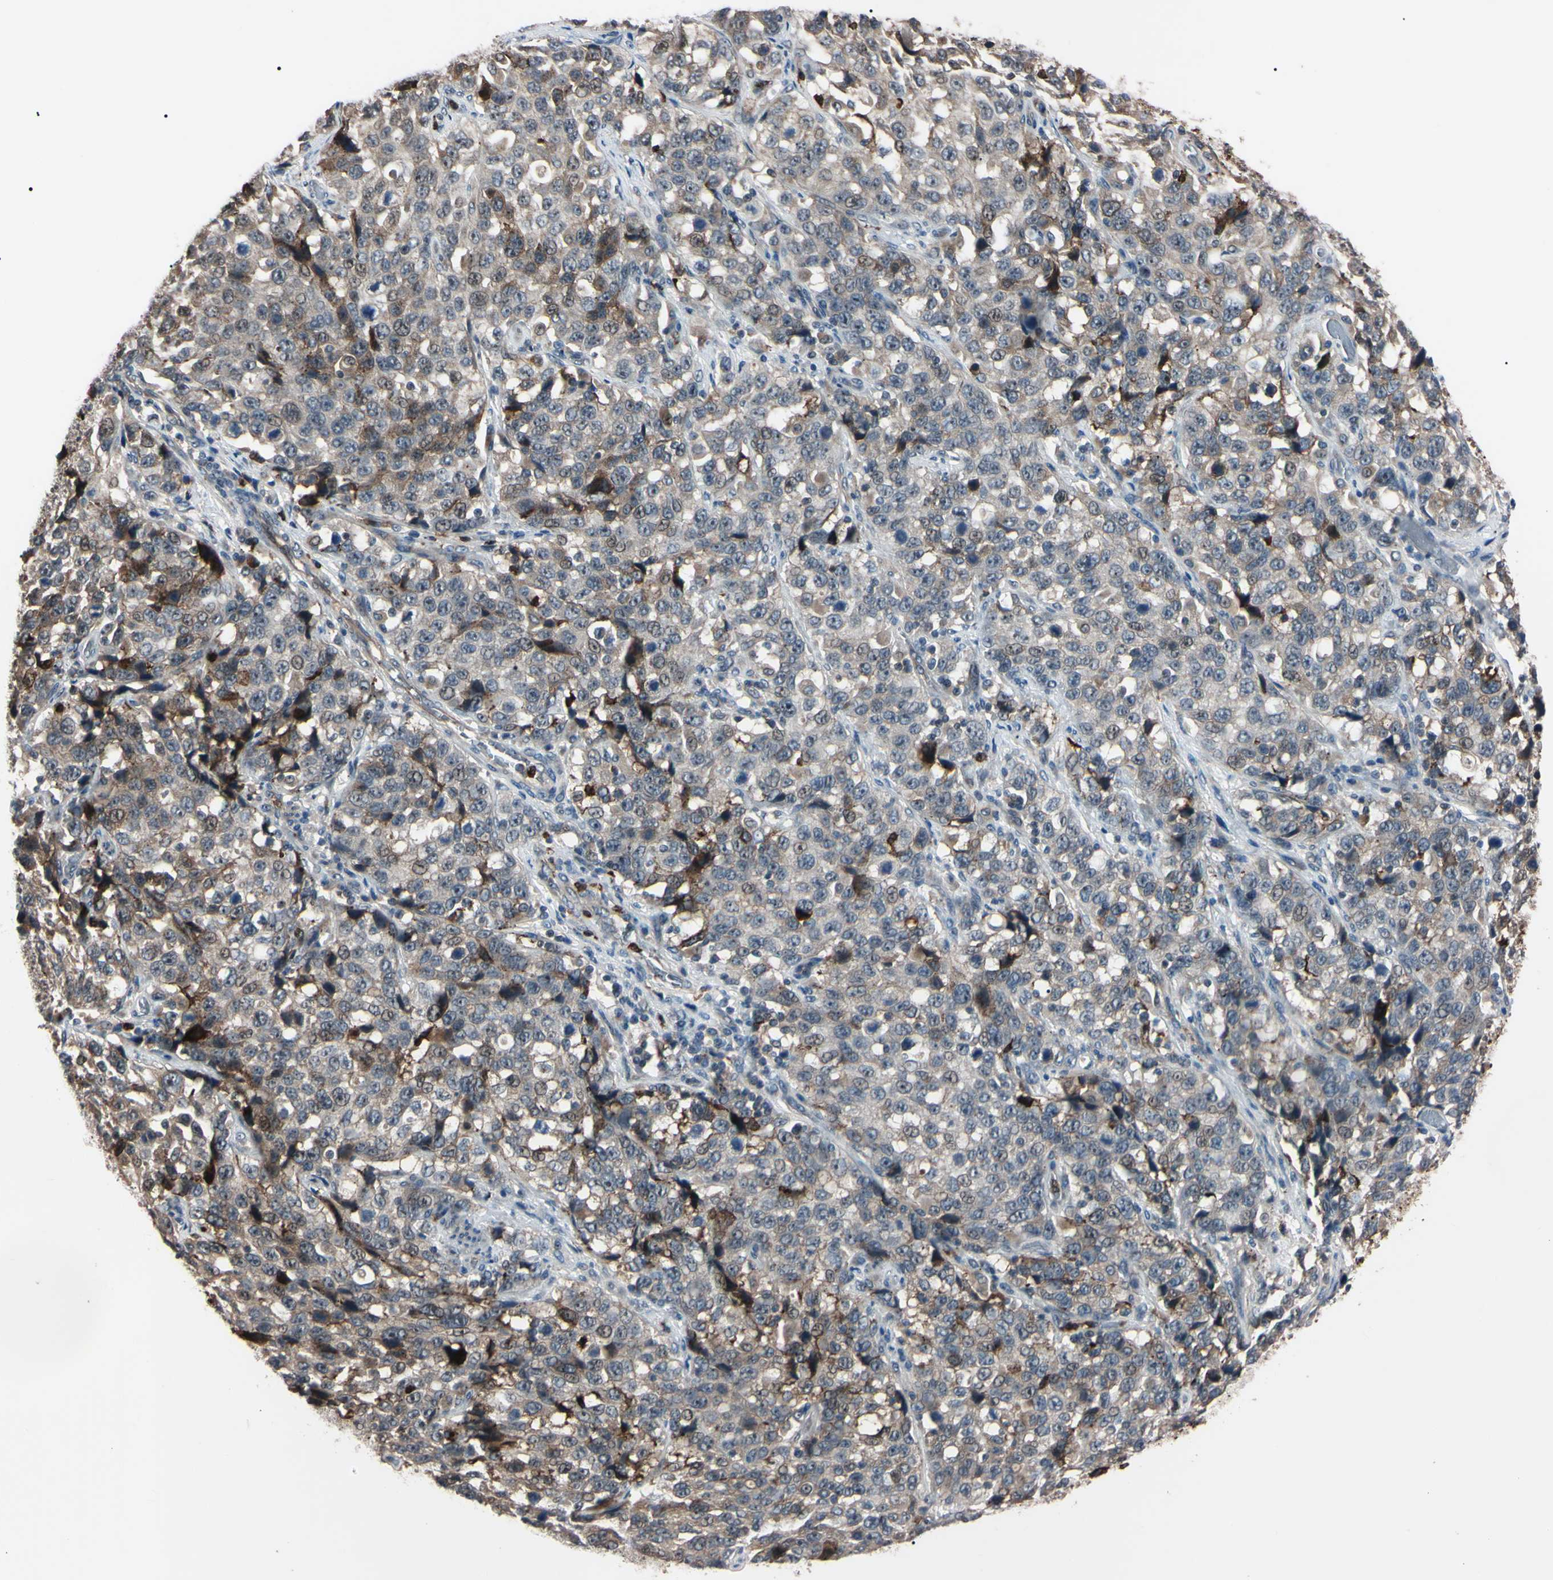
{"staining": {"intensity": "strong", "quantity": "<25%", "location": "cytoplasmic/membranous,nuclear"}, "tissue": "stomach cancer", "cell_type": "Tumor cells", "image_type": "cancer", "snomed": [{"axis": "morphology", "description": "Normal tissue, NOS"}, {"axis": "morphology", "description": "Adenocarcinoma, NOS"}, {"axis": "topography", "description": "Stomach"}], "caption": "An immunohistochemistry micrograph of neoplastic tissue is shown. Protein staining in brown shows strong cytoplasmic/membranous and nuclear positivity in stomach cancer within tumor cells. The staining was performed using DAB (3,3'-diaminobenzidine), with brown indicating positive protein expression. Nuclei are stained blue with hematoxylin.", "gene": "TRAF5", "patient": {"sex": "male", "age": 48}}